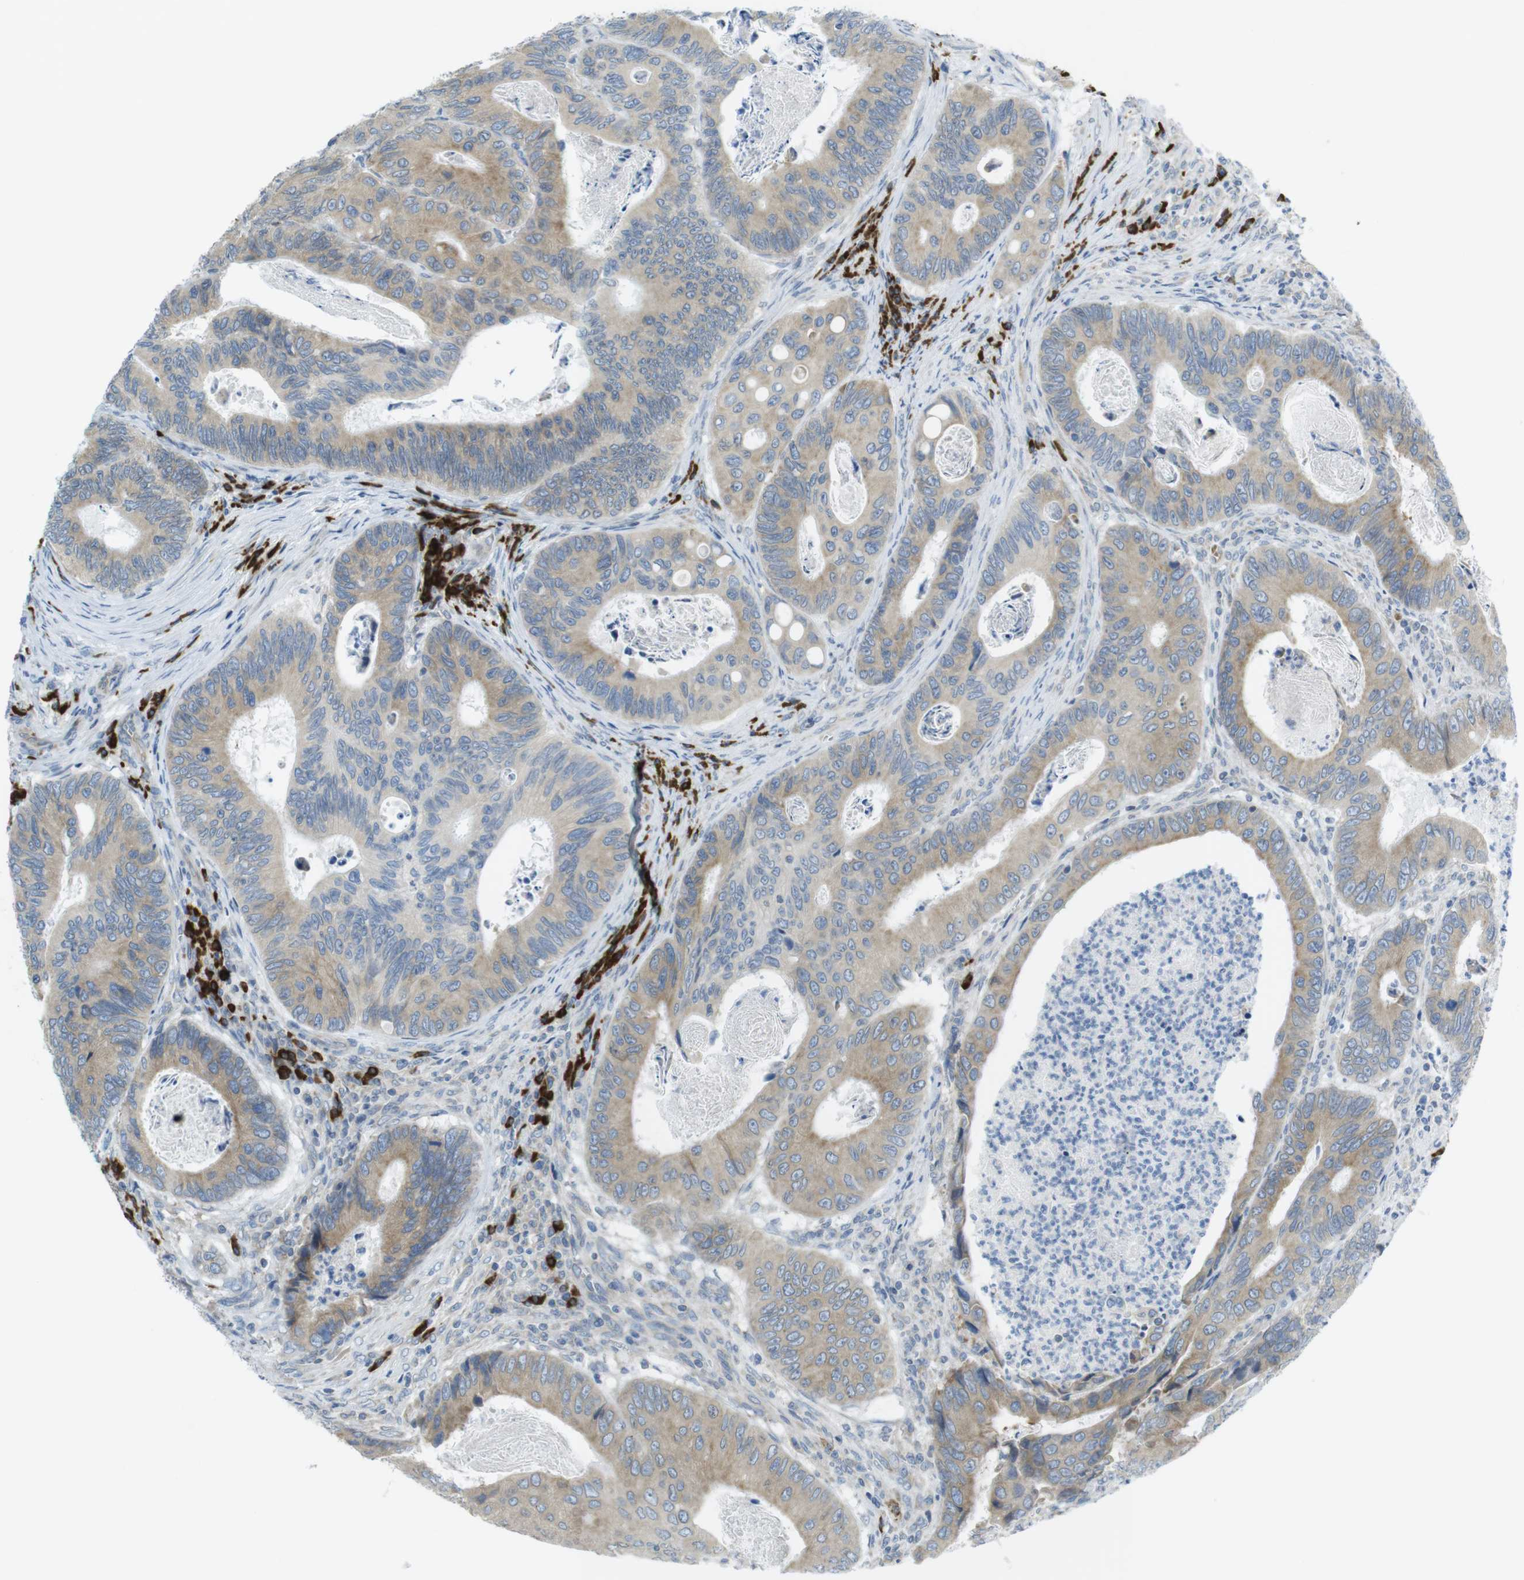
{"staining": {"intensity": "weak", "quantity": ">75%", "location": "cytoplasmic/membranous"}, "tissue": "colorectal cancer", "cell_type": "Tumor cells", "image_type": "cancer", "snomed": [{"axis": "morphology", "description": "Inflammation, NOS"}, {"axis": "morphology", "description": "Adenocarcinoma, NOS"}, {"axis": "topography", "description": "Colon"}], "caption": "Immunohistochemical staining of adenocarcinoma (colorectal) reveals low levels of weak cytoplasmic/membranous staining in about >75% of tumor cells.", "gene": "CLPTM1L", "patient": {"sex": "male", "age": 72}}